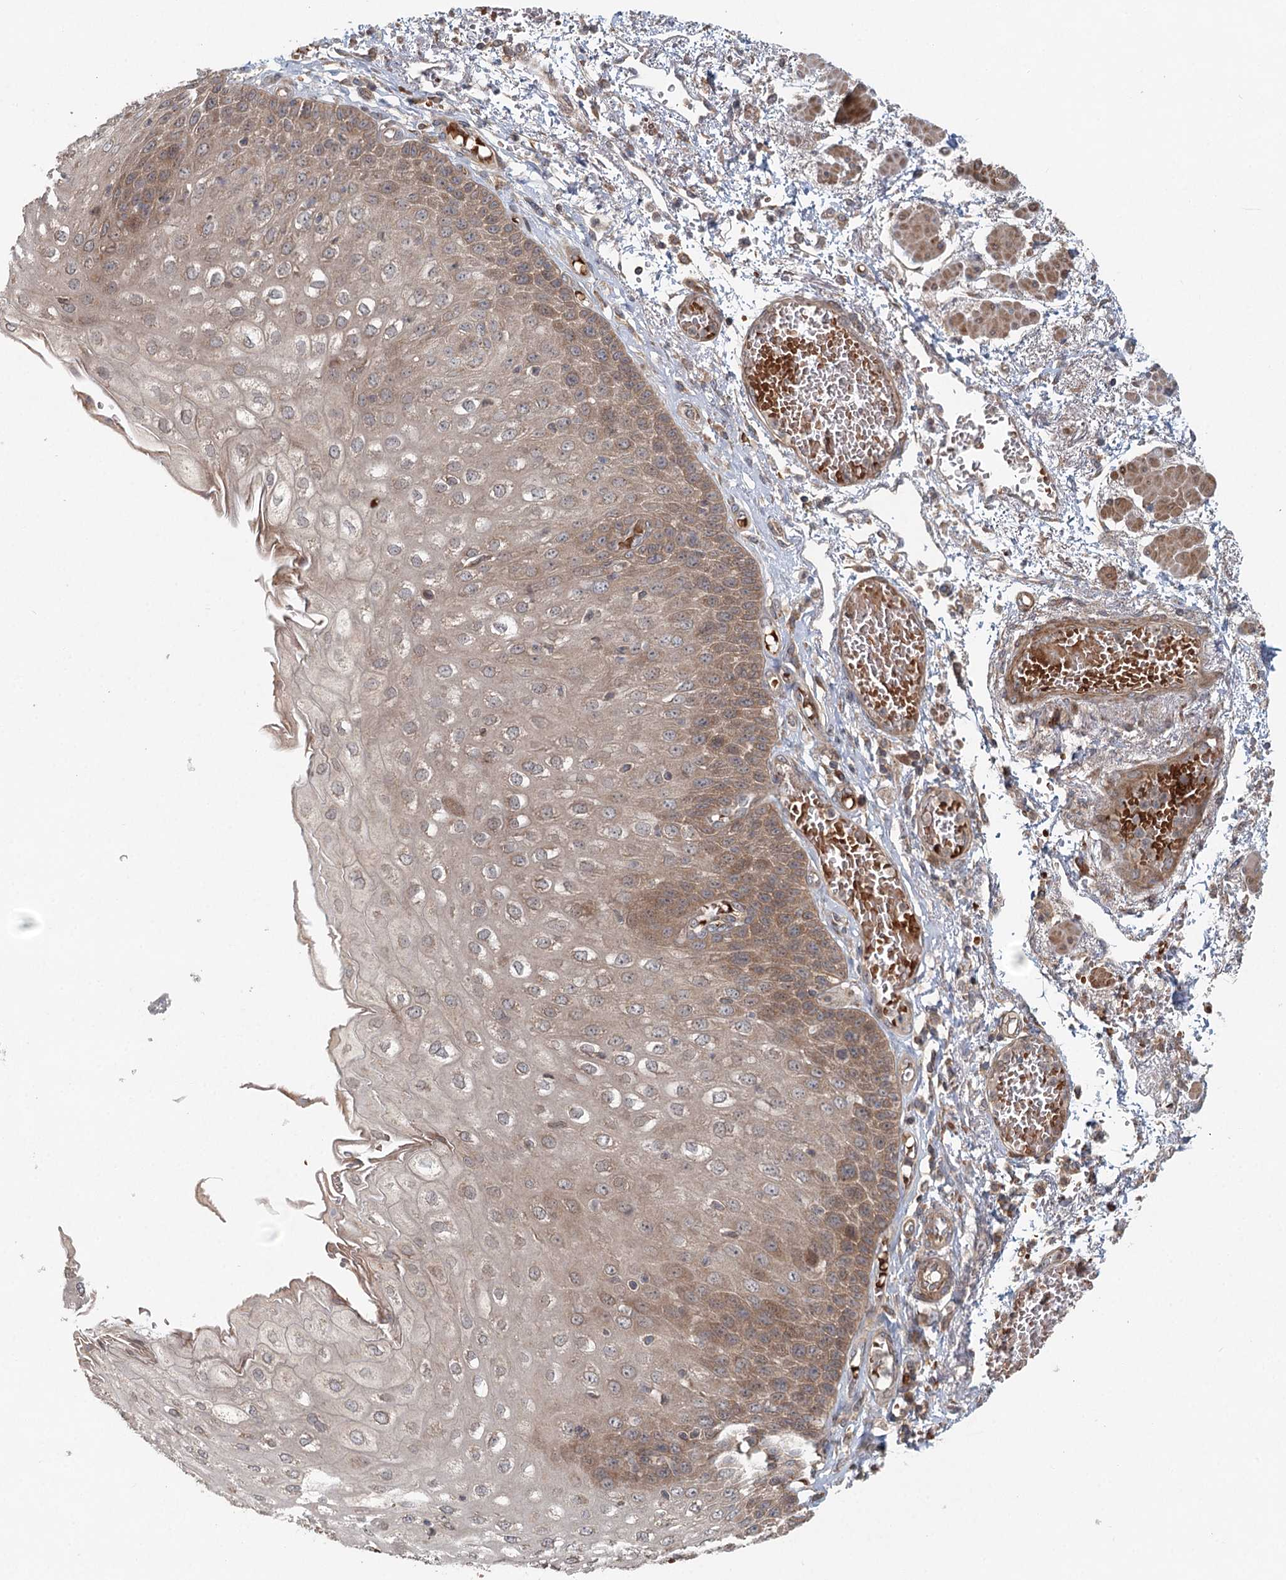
{"staining": {"intensity": "moderate", "quantity": "<25%", "location": "cytoplasmic/membranous"}, "tissue": "esophagus", "cell_type": "Squamous epithelial cells", "image_type": "normal", "snomed": [{"axis": "morphology", "description": "Normal tissue, NOS"}, {"axis": "topography", "description": "Esophagus"}], "caption": "The micrograph reveals immunohistochemical staining of unremarkable esophagus. There is moderate cytoplasmic/membranous positivity is present in approximately <25% of squamous epithelial cells.", "gene": "ENSG00000273217", "patient": {"sex": "male", "age": 81}}